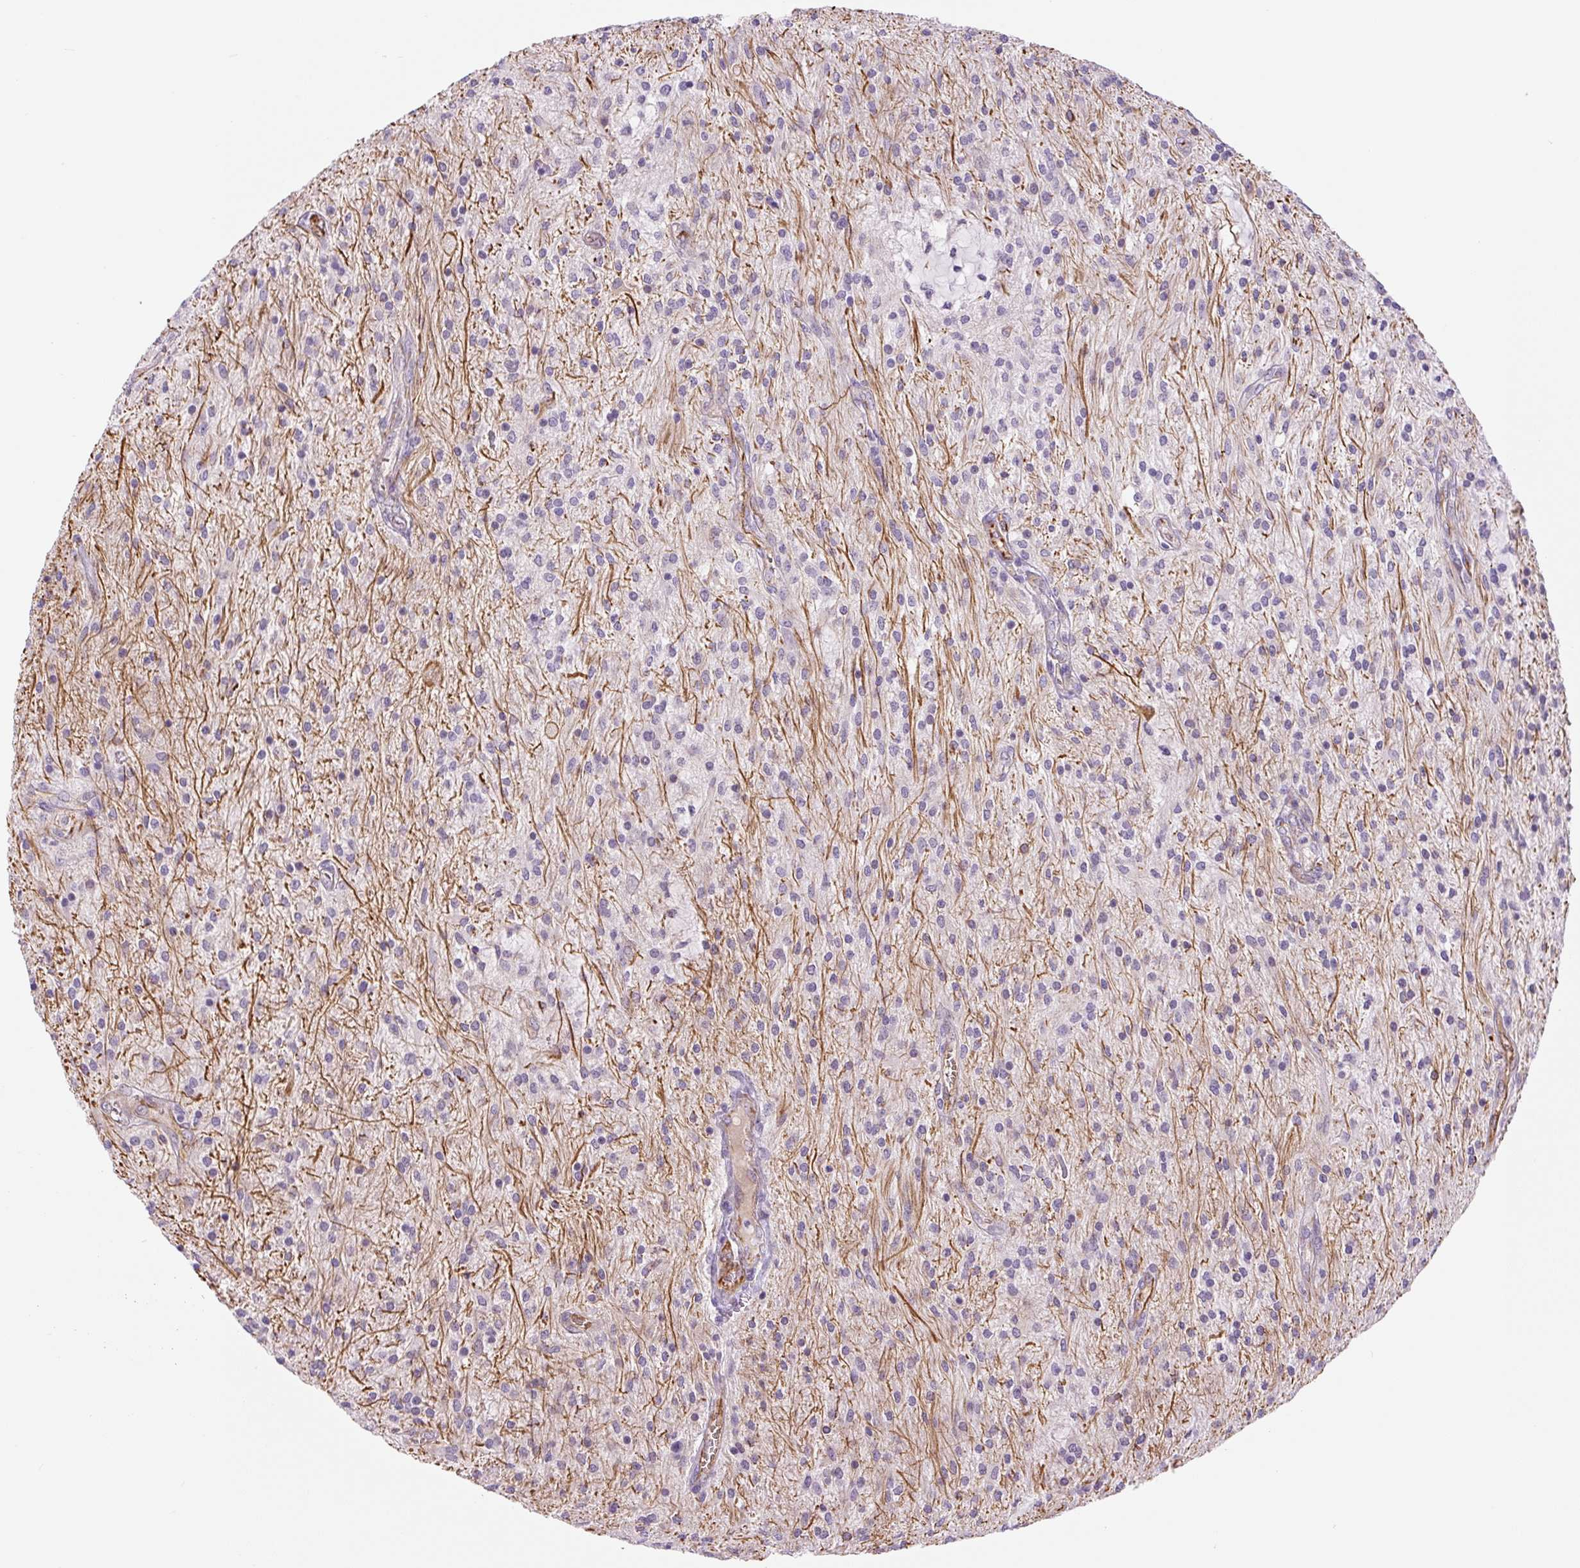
{"staining": {"intensity": "negative", "quantity": "none", "location": "none"}, "tissue": "glioma", "cell_type": "Tumor cells", "image_type": "cancer", "snomed": [{"axis": "morphology", "description": "Glioma, malignant, Low grade"}, {"axis": "topography", "description": "Cerebellum"}], "caption": "IHC histopathology image of human malignant glioma (low-grade) stained for a protein (brown), which shows no expression in tumor cells.", "gene": "NES", "patient": {"sex": "female", "age": 14}}